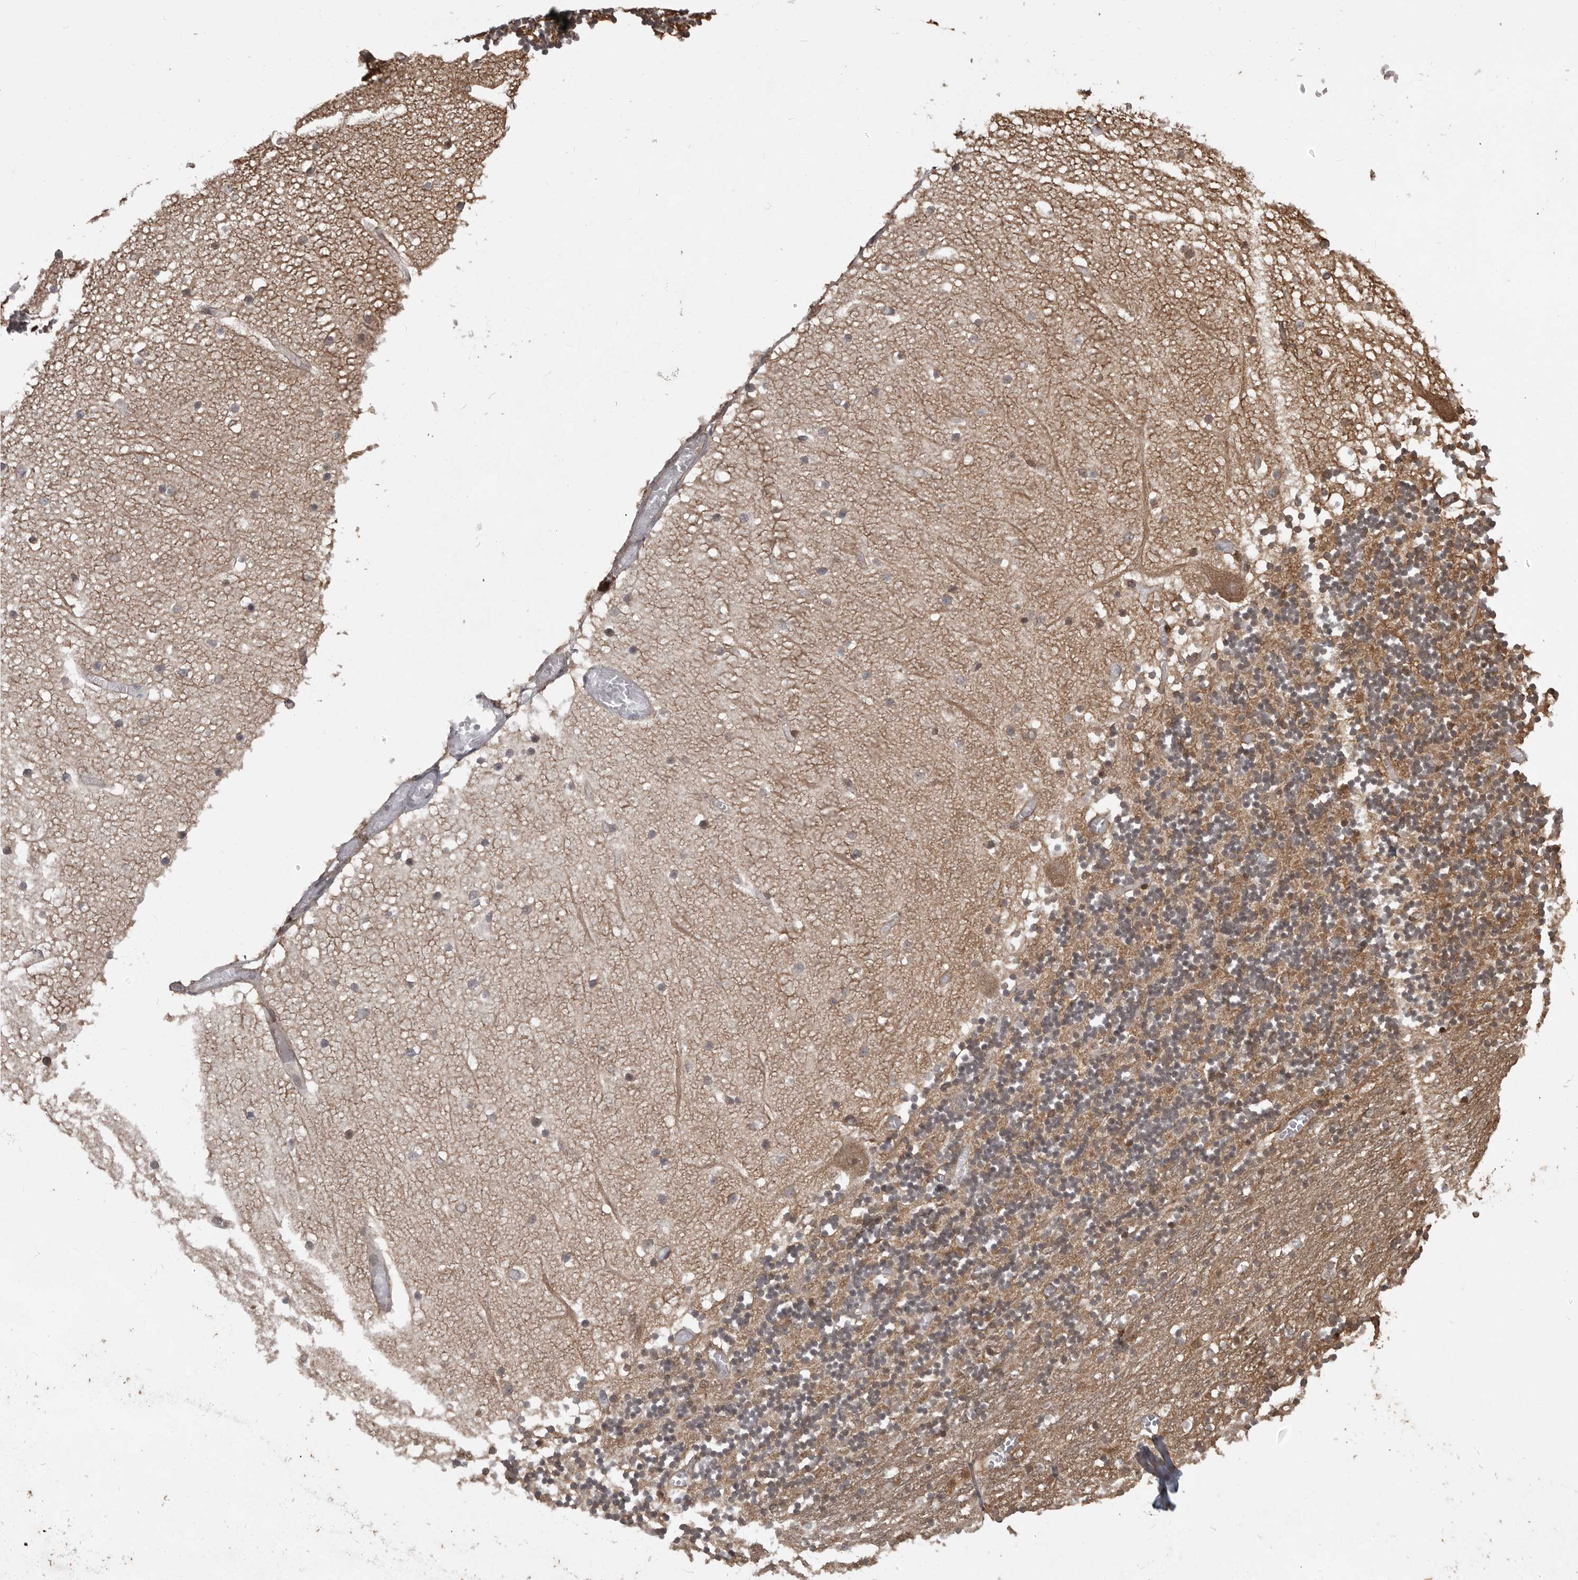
{"staining": {"intensity": "moderate", "quantity": ">75%", "location": "cytoplasmic/membranous"}, "tissue": "cerebellum", "cell_type": "Cells in granular layer", "image_type": "normal", "snomed": [{"axis": "morphology", "description": "Normal tissue, NOS"}, {"axis": "topography", "description": "Cerebellum"}], "caption": "An immunohistochemistry (IHC) image of normal tissue is shown. Protein staining in brown labels moderate cytoplasmic/membranous positivity in cerebellum within cells in granular layer. The protein is shown in brown color, while the nuclei are stained blue.", "gene": "DNAJC8", "patient": {"sex": "female", "age": 28}}